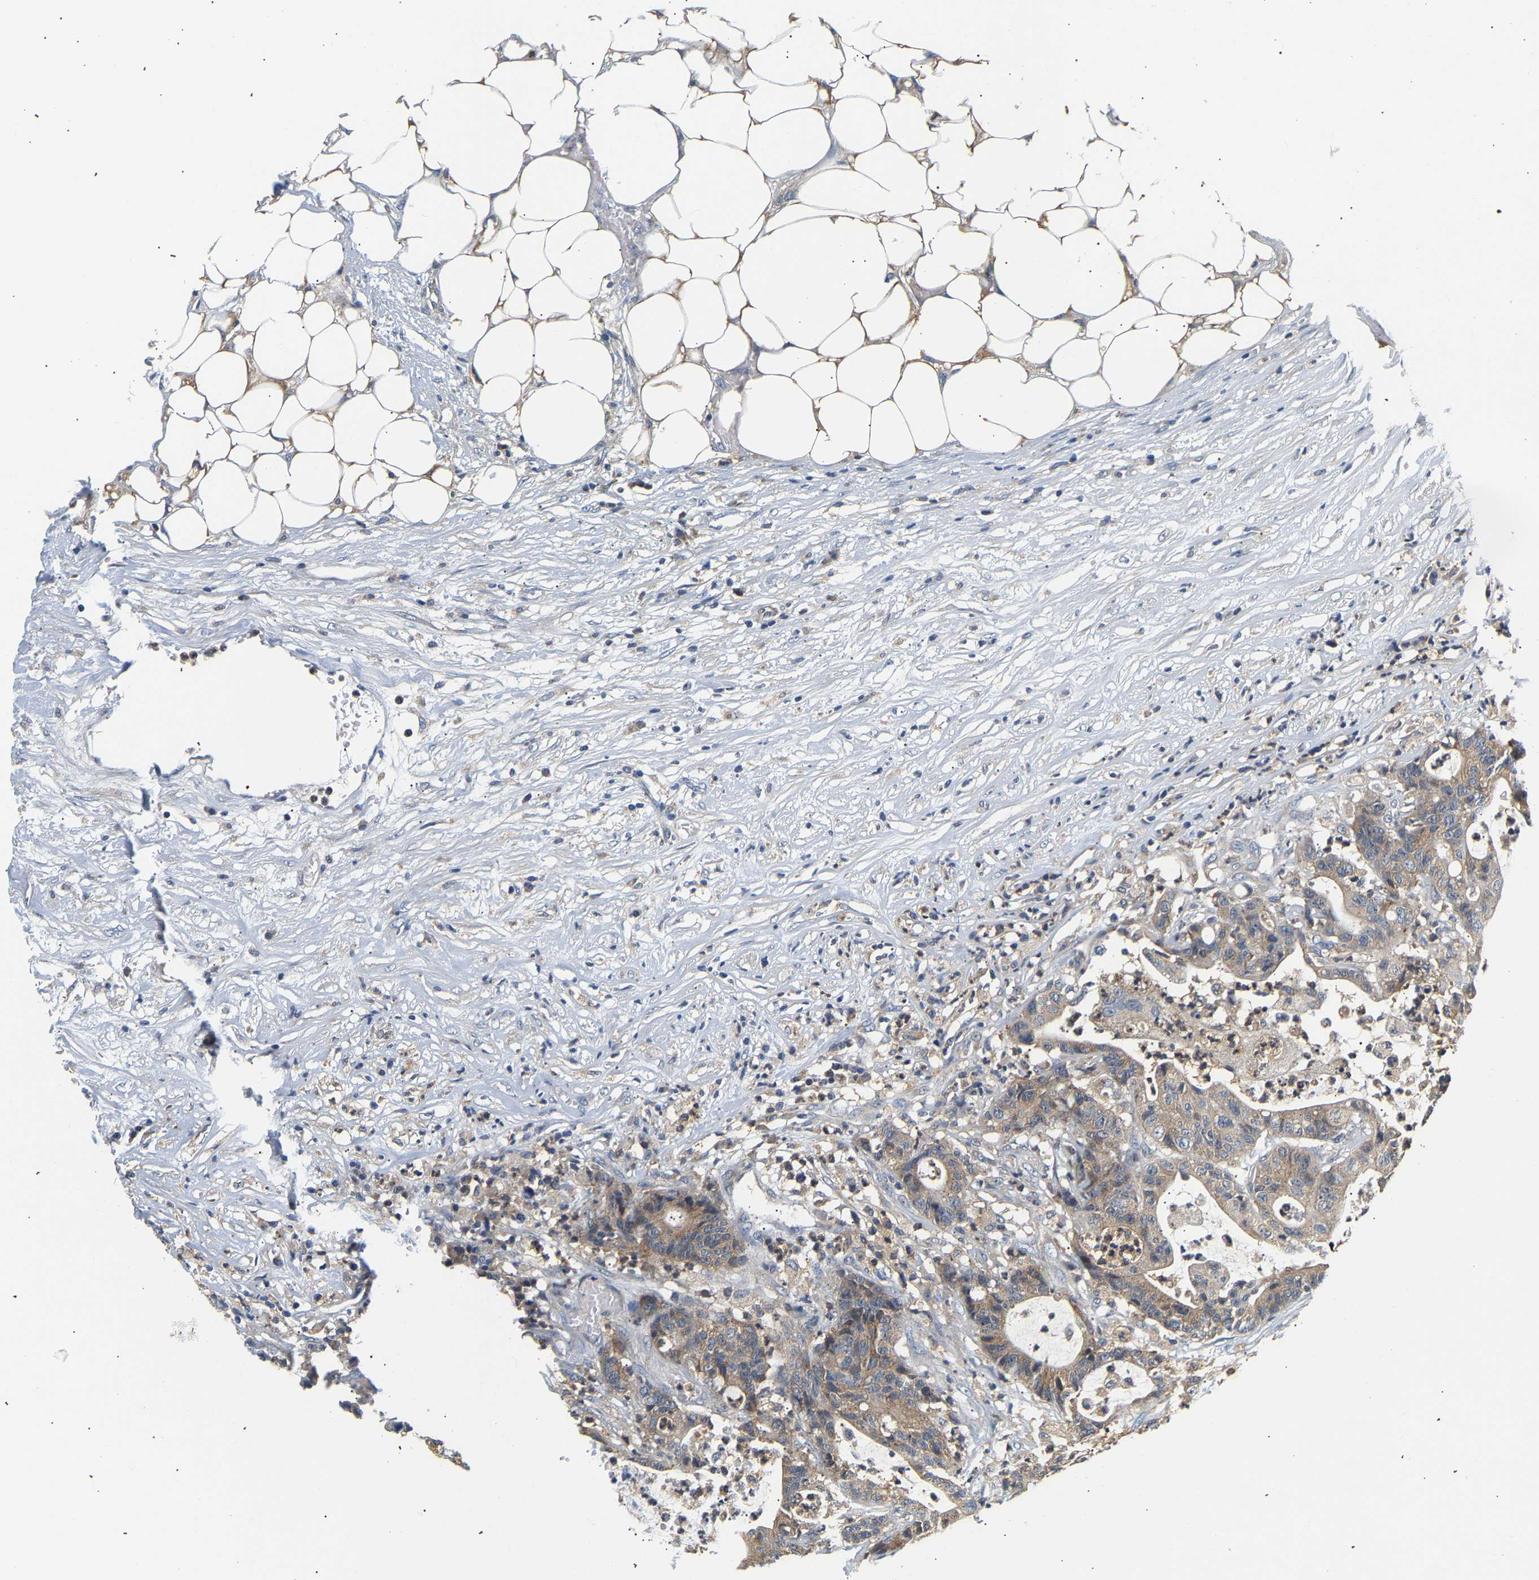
{"staining": {"intensity": "weak", "quantity": ">75%", "location": "cytoplasmic/membranous"}, "tissue": "colorectal cancer", "cell_type": "Tumor cells", "image_type": "cancer", "snomed": [{"axis": "morphology", "description": "Adenocarcinoma, NOS"}, {"axis": "topography", "description": "Colon"}], "caption": "Weak cytoplasmic/membranous staining for a protein is identified in approximately >75% of tumor cells of colorectal adenocarcinoma using IHC.", "gene": "PPID", "patient": {"sex": "female", "age": 84}}